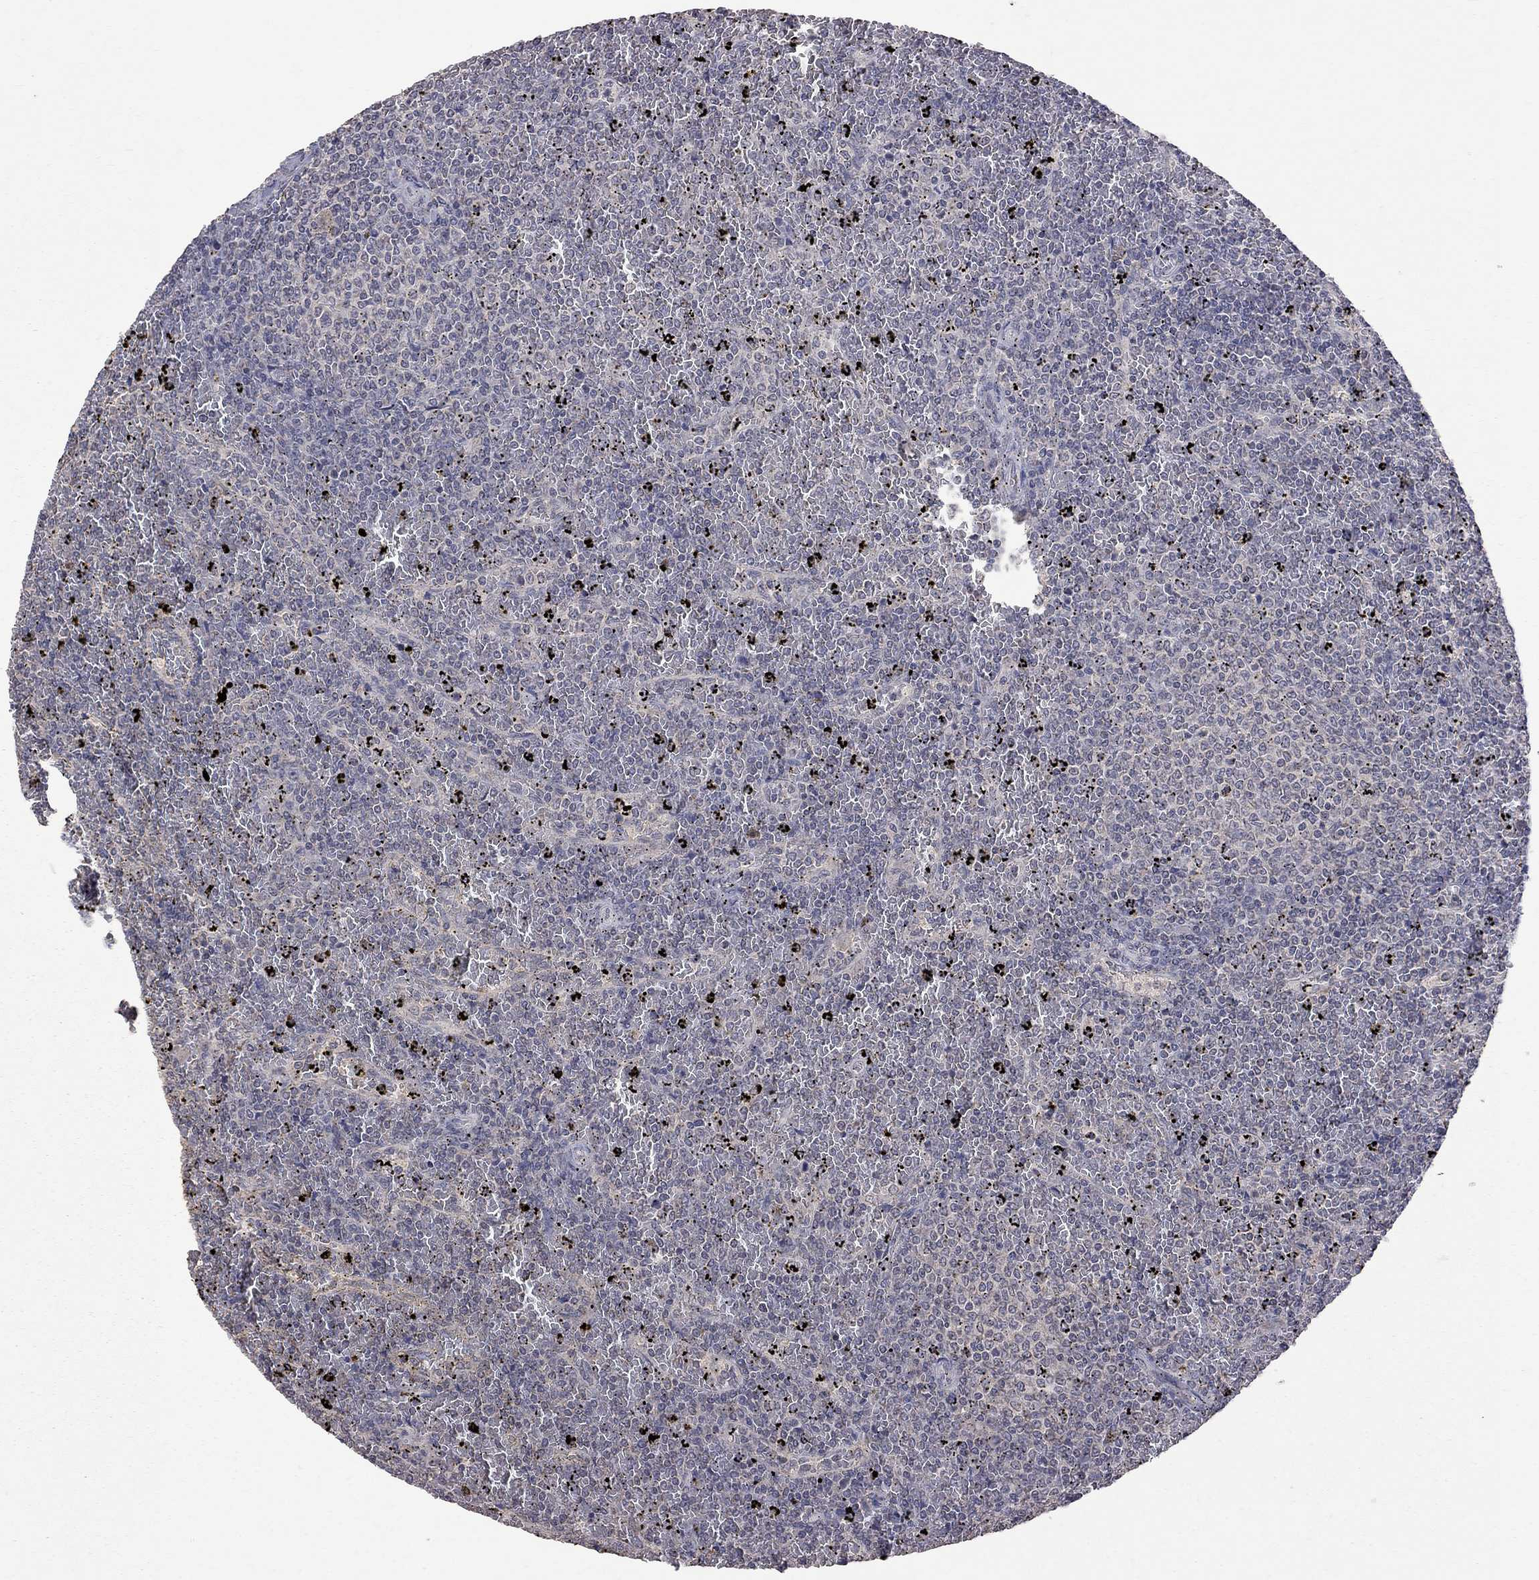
{"staining": {"intensity": "negative", "quantity": "none", "location": "none"}, "tissue": "lymphoma", "cell_type": "Tumor cells", "image_type": "cancer", "snomed": [{"axis": "morphology", "description": "Malignant lymphoma, non-Hodgkin's type, Low grade"}, {"axis": "topography", "description": "Spleen"}], "caption": "A histopathology image of malignant lymphoma, non-Hodgkin's type (low-grade) stained for a protein displays no brown staining in tumor cells.", "gene": "HTR6", "patient": {"sex": "female", "age": 77}}